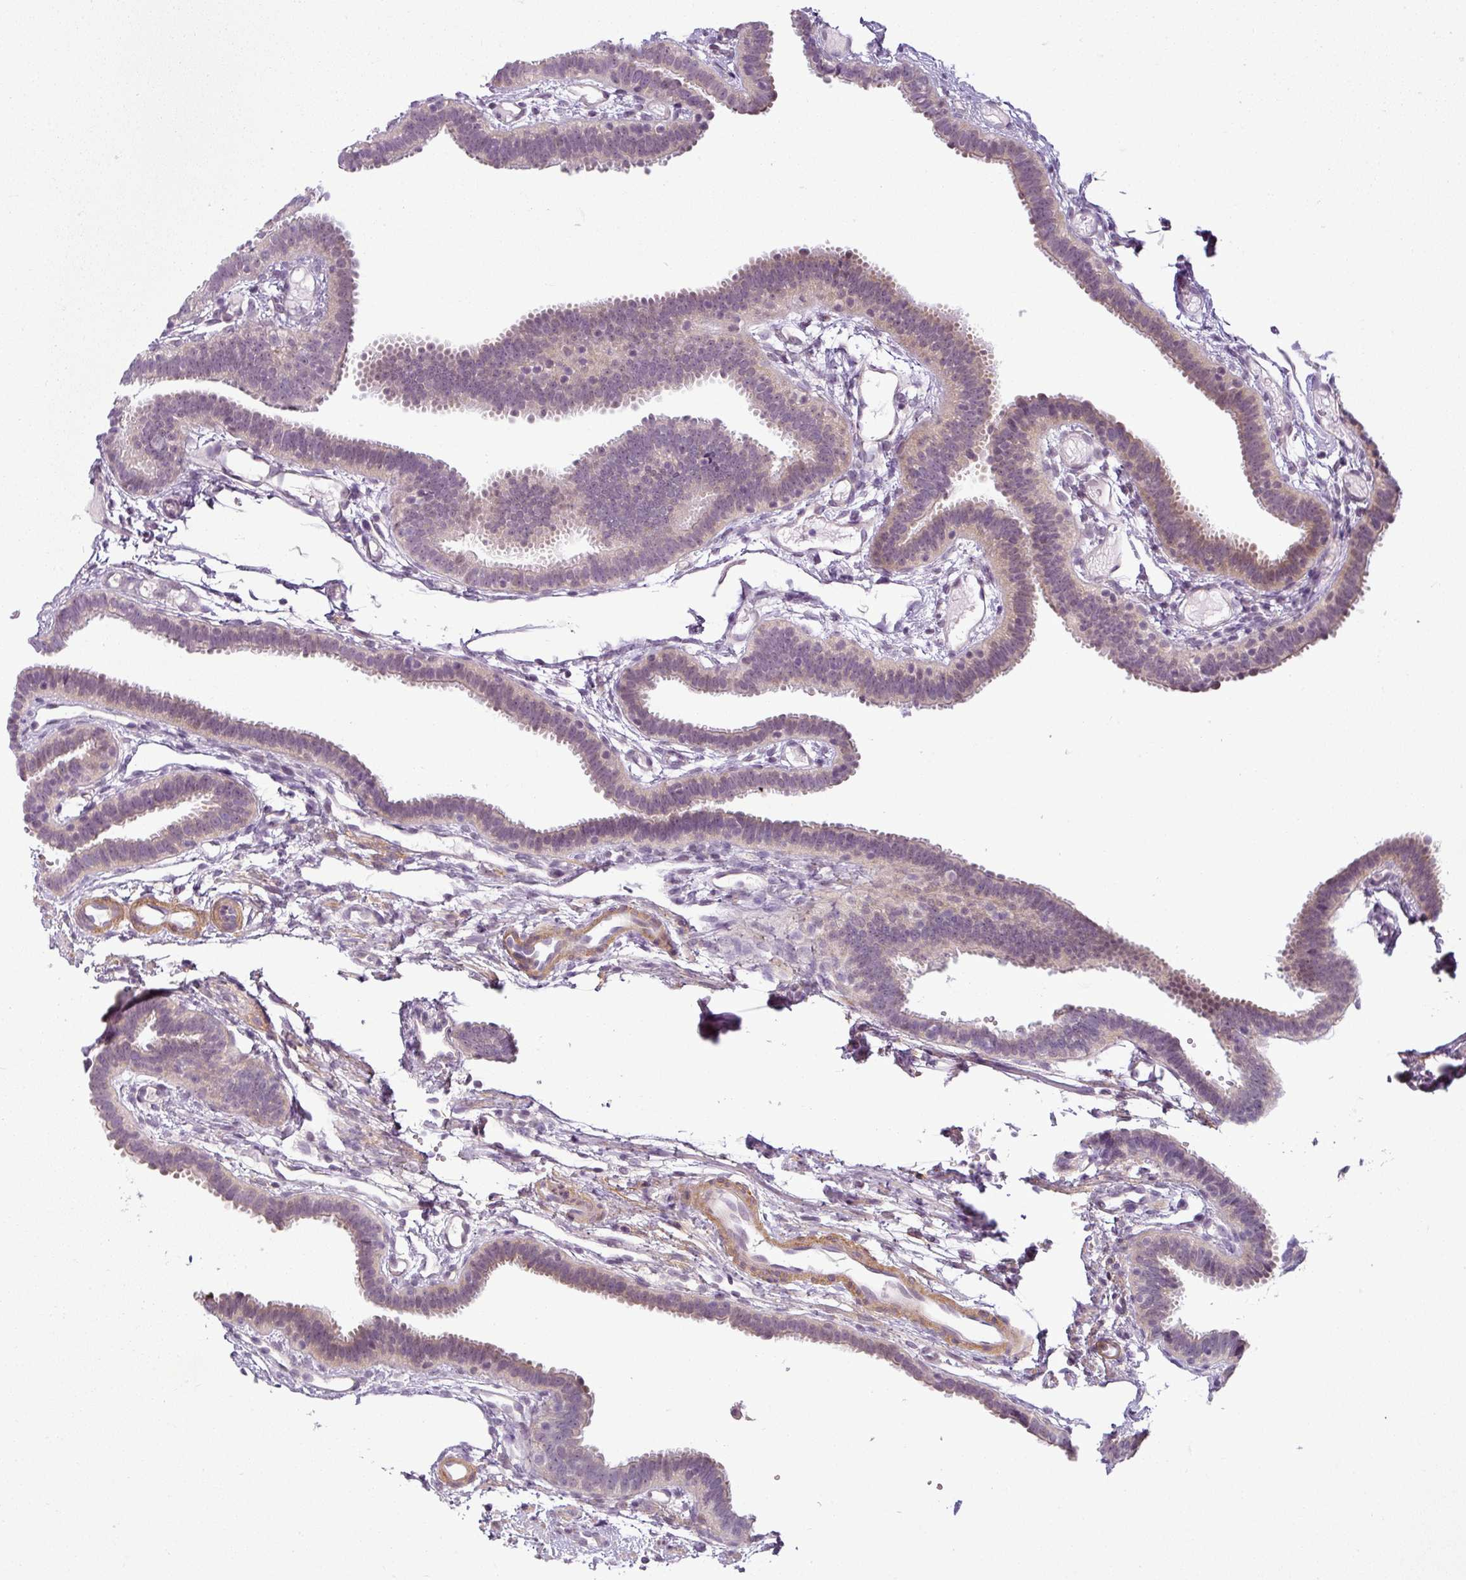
{"staining": {"intensity": "weak", "quantity": "25%-75%", "location": "cytoplasmic/membranous"}, "tissue": "fallopian tube", "cell_type": "Glandular cells", "image_type": "normal", "snomed": [{"axis": "morphology", "description": "Normal tissue, NOS"}, {"axis": "topography", "description": "Fallopian tube"}], "caption": "Immunohistochemical staining of benign fallopian tube shows weak cytoplasmic/membranous protein expression in about 25%-75% of glandular cells. The staining was performed using DAB (3,3'-diaminobenzidine), with brown indicating positive protein expression. Nuclei are stained blue with hematoxylin.", "gene": "OR52D1", "patient": {"sex": "female", "age": 37}}